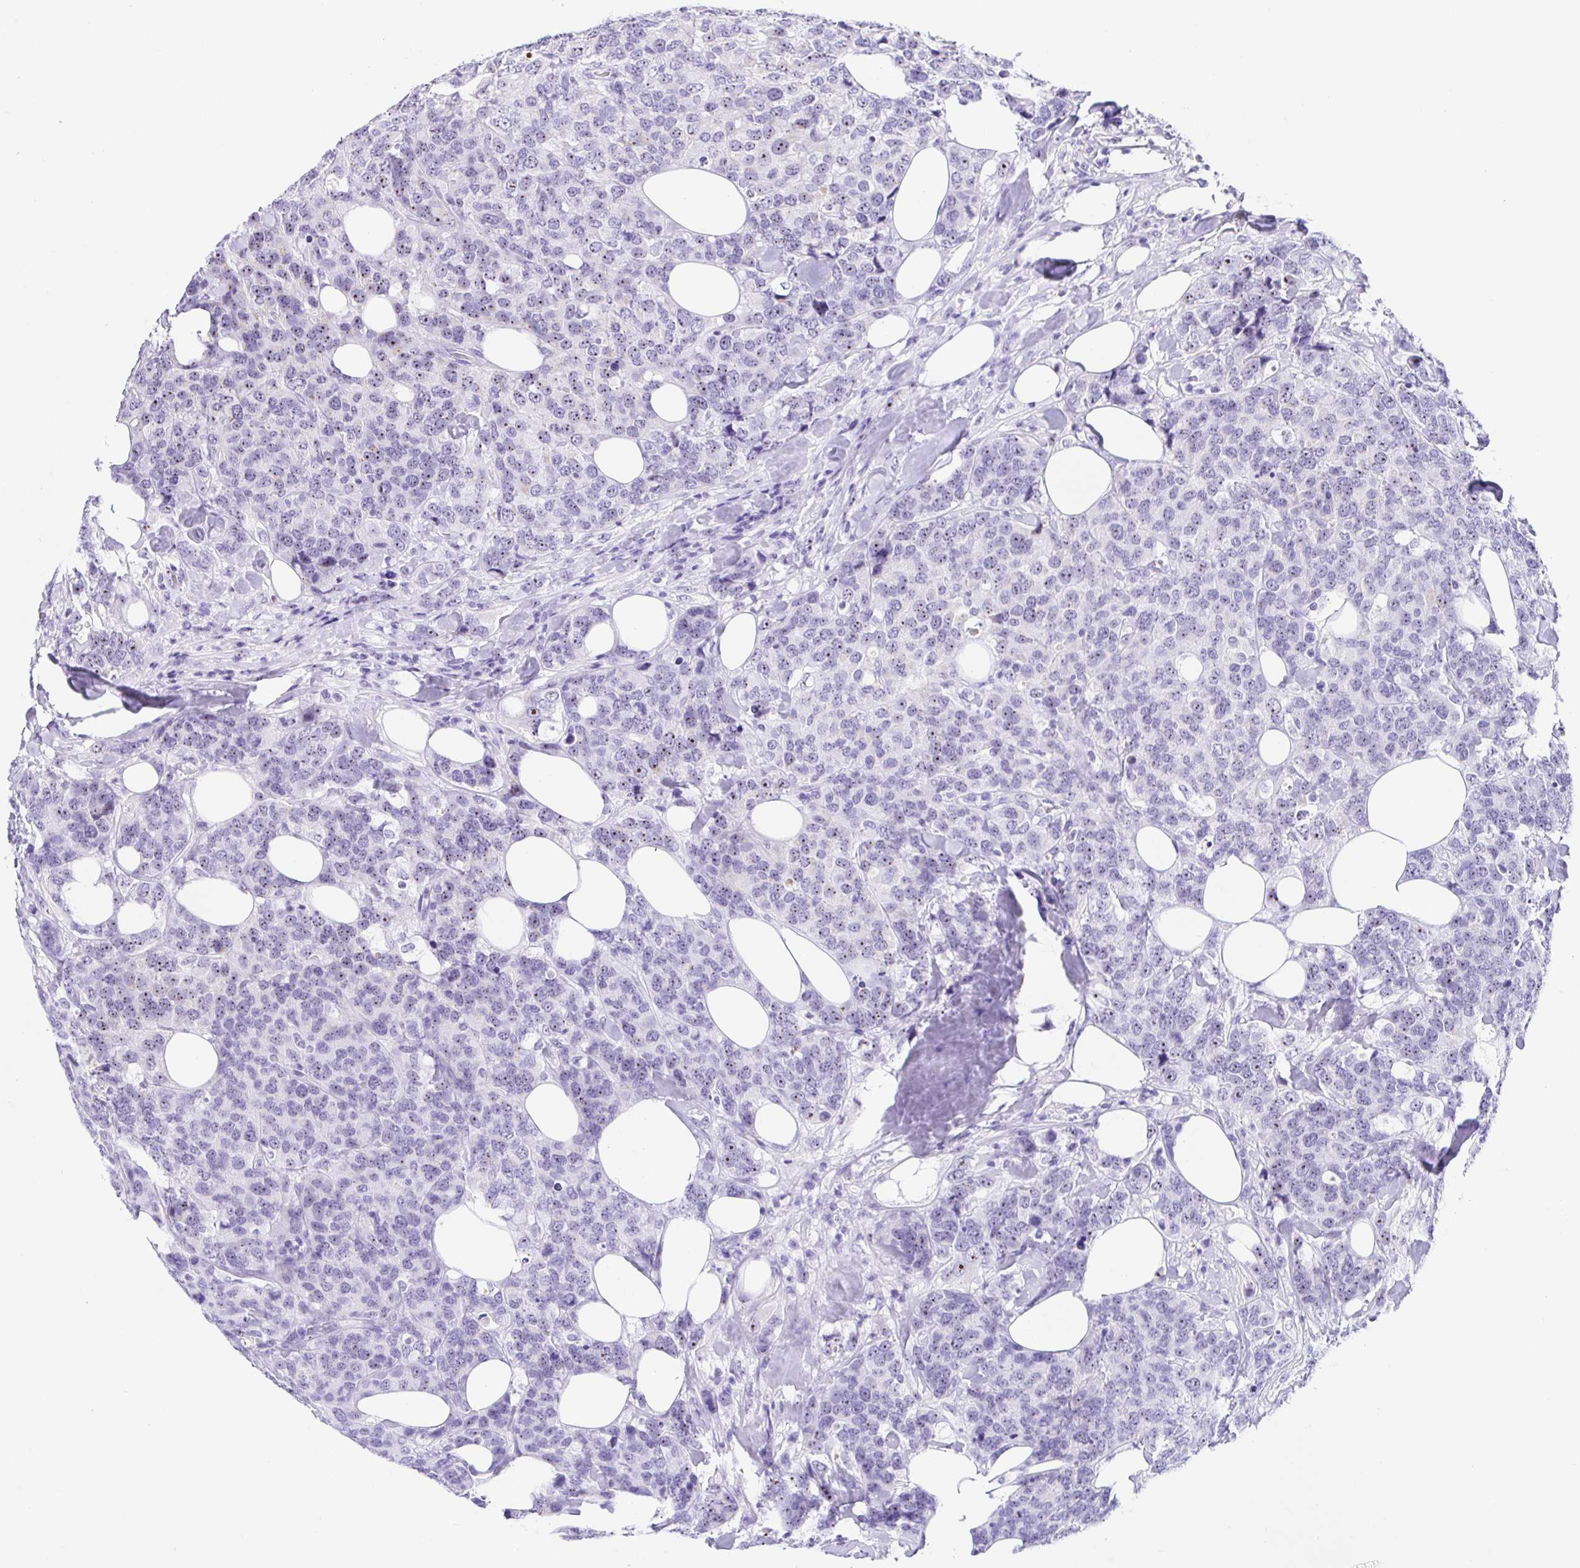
{"staining": {"intensity": "moderate", "quantity": "<25%", "location": "nuclear"}, "tissue": "breast cancer", "cell_type": "Tumor cells", "image_type": "cancer", "snomed": [{"axis": "morphology", "description": "Lobular carcinoma"}, {"axis": "topography", "description": "Breast"}], "caption": "Moderate nuclear protein positivity is identified in approximately <25% of tumor cells in lobular carcinoma (breast). Ihc stains the protein in brown and the nuclei are stained blue.", "gene": "PRAMEF19", "patient": {"sex": "female", "age": 59}}